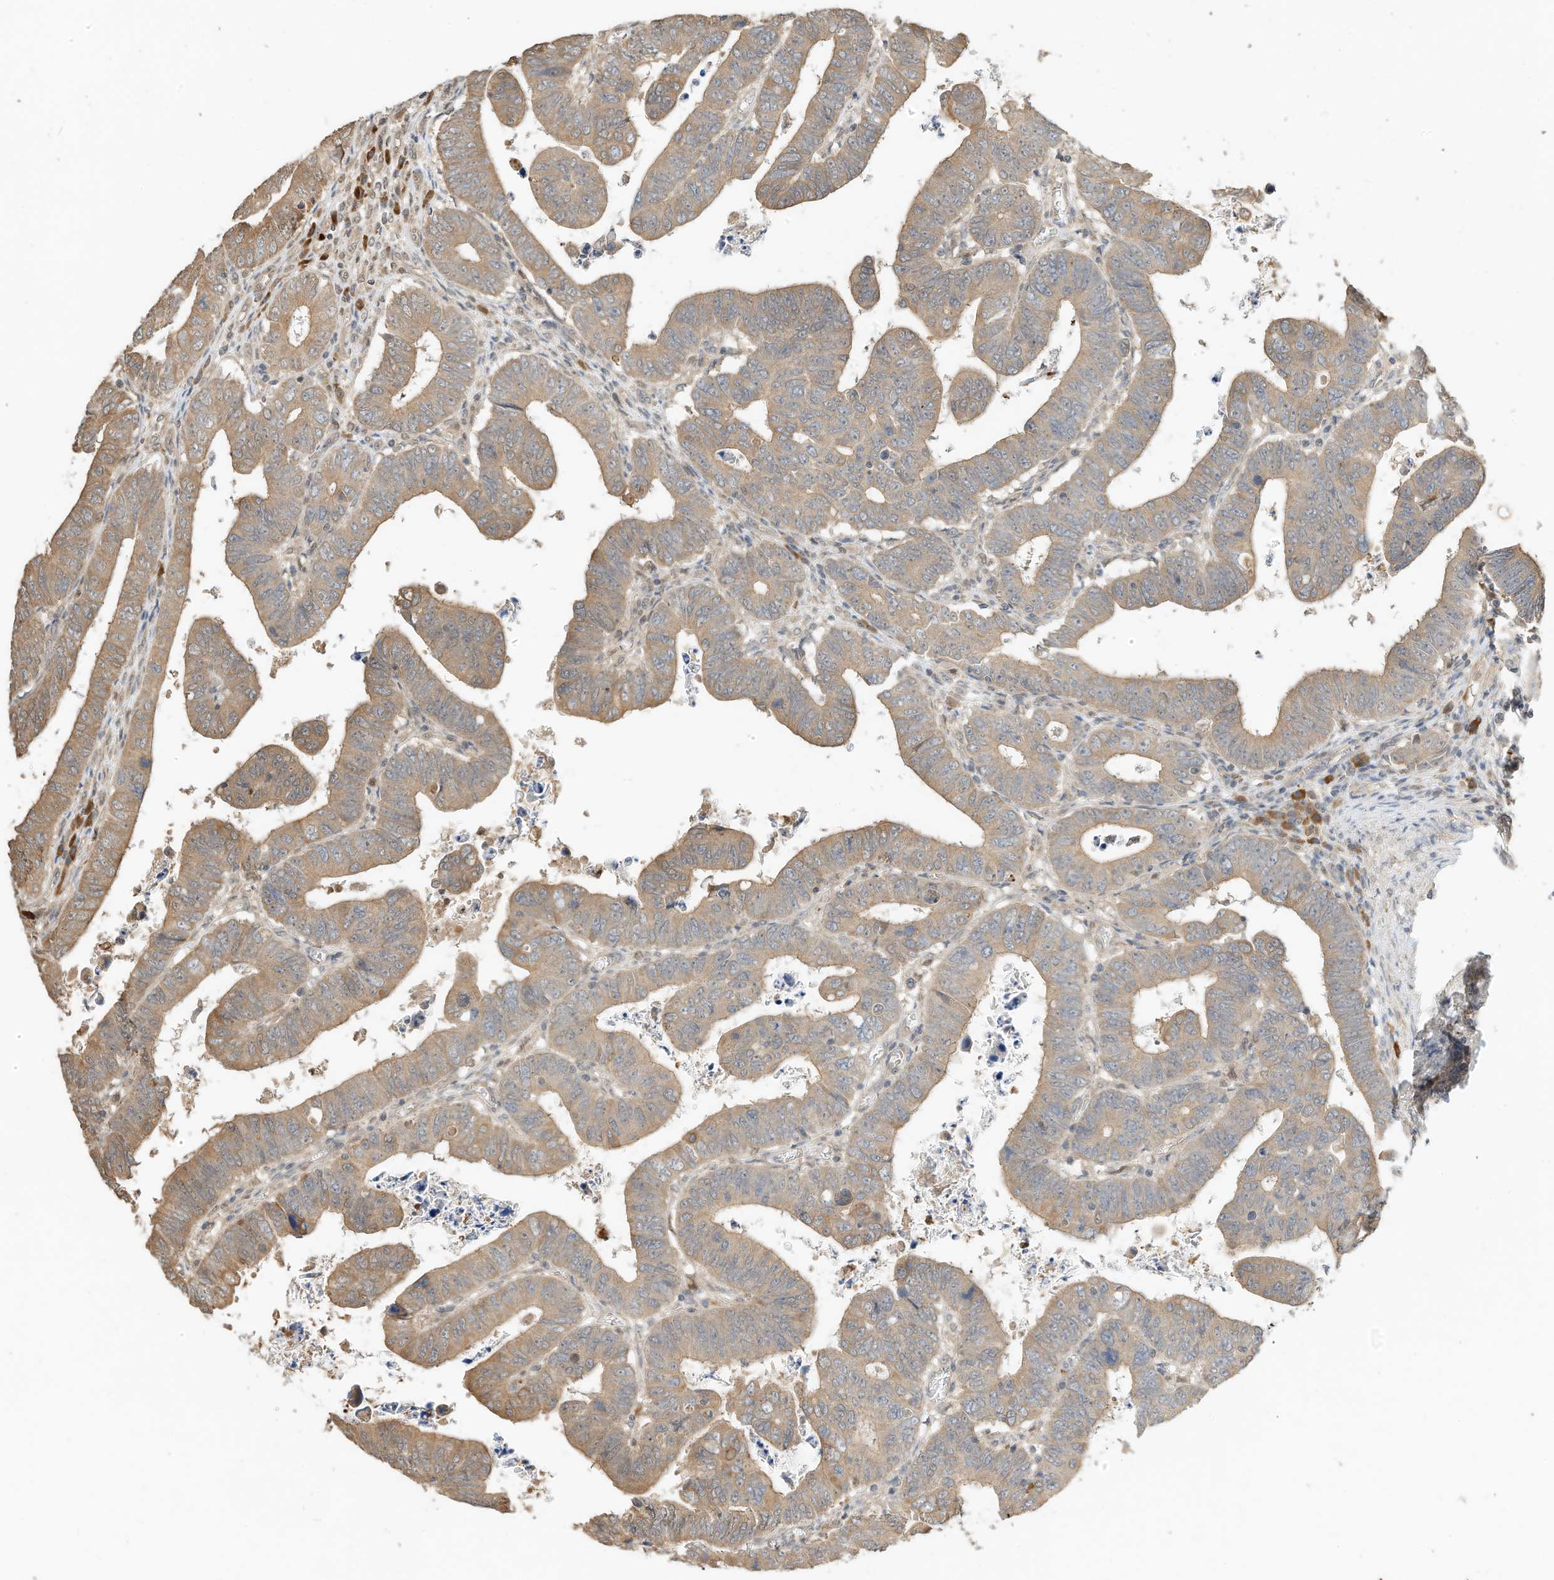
{"staining": {"intensity": "weak", "quantity": ">75%", "location": "cytoplasmic/membranous"}, "tissue": "colorectal cancer", "cell_type": "Tumor cells", "image_type": "cancer", "snomed": [{"axis": "morphology", "description": "Normal tissue, NOS"}, {"axis": "morphology", "description": "Adenocarcinoma, NOS"}, {"axis": "topography", "description": "Rectum"}], "caption": "A micrograph showing weak cytoplasmic/membranous positivity in approximately >75% of tumor cells in colorectal cancer (adenocarcinoma), as visualized by brown immunohistochemical staining.", "gene": "OFD1", "patient": {"sex": "female", "age": 65}}